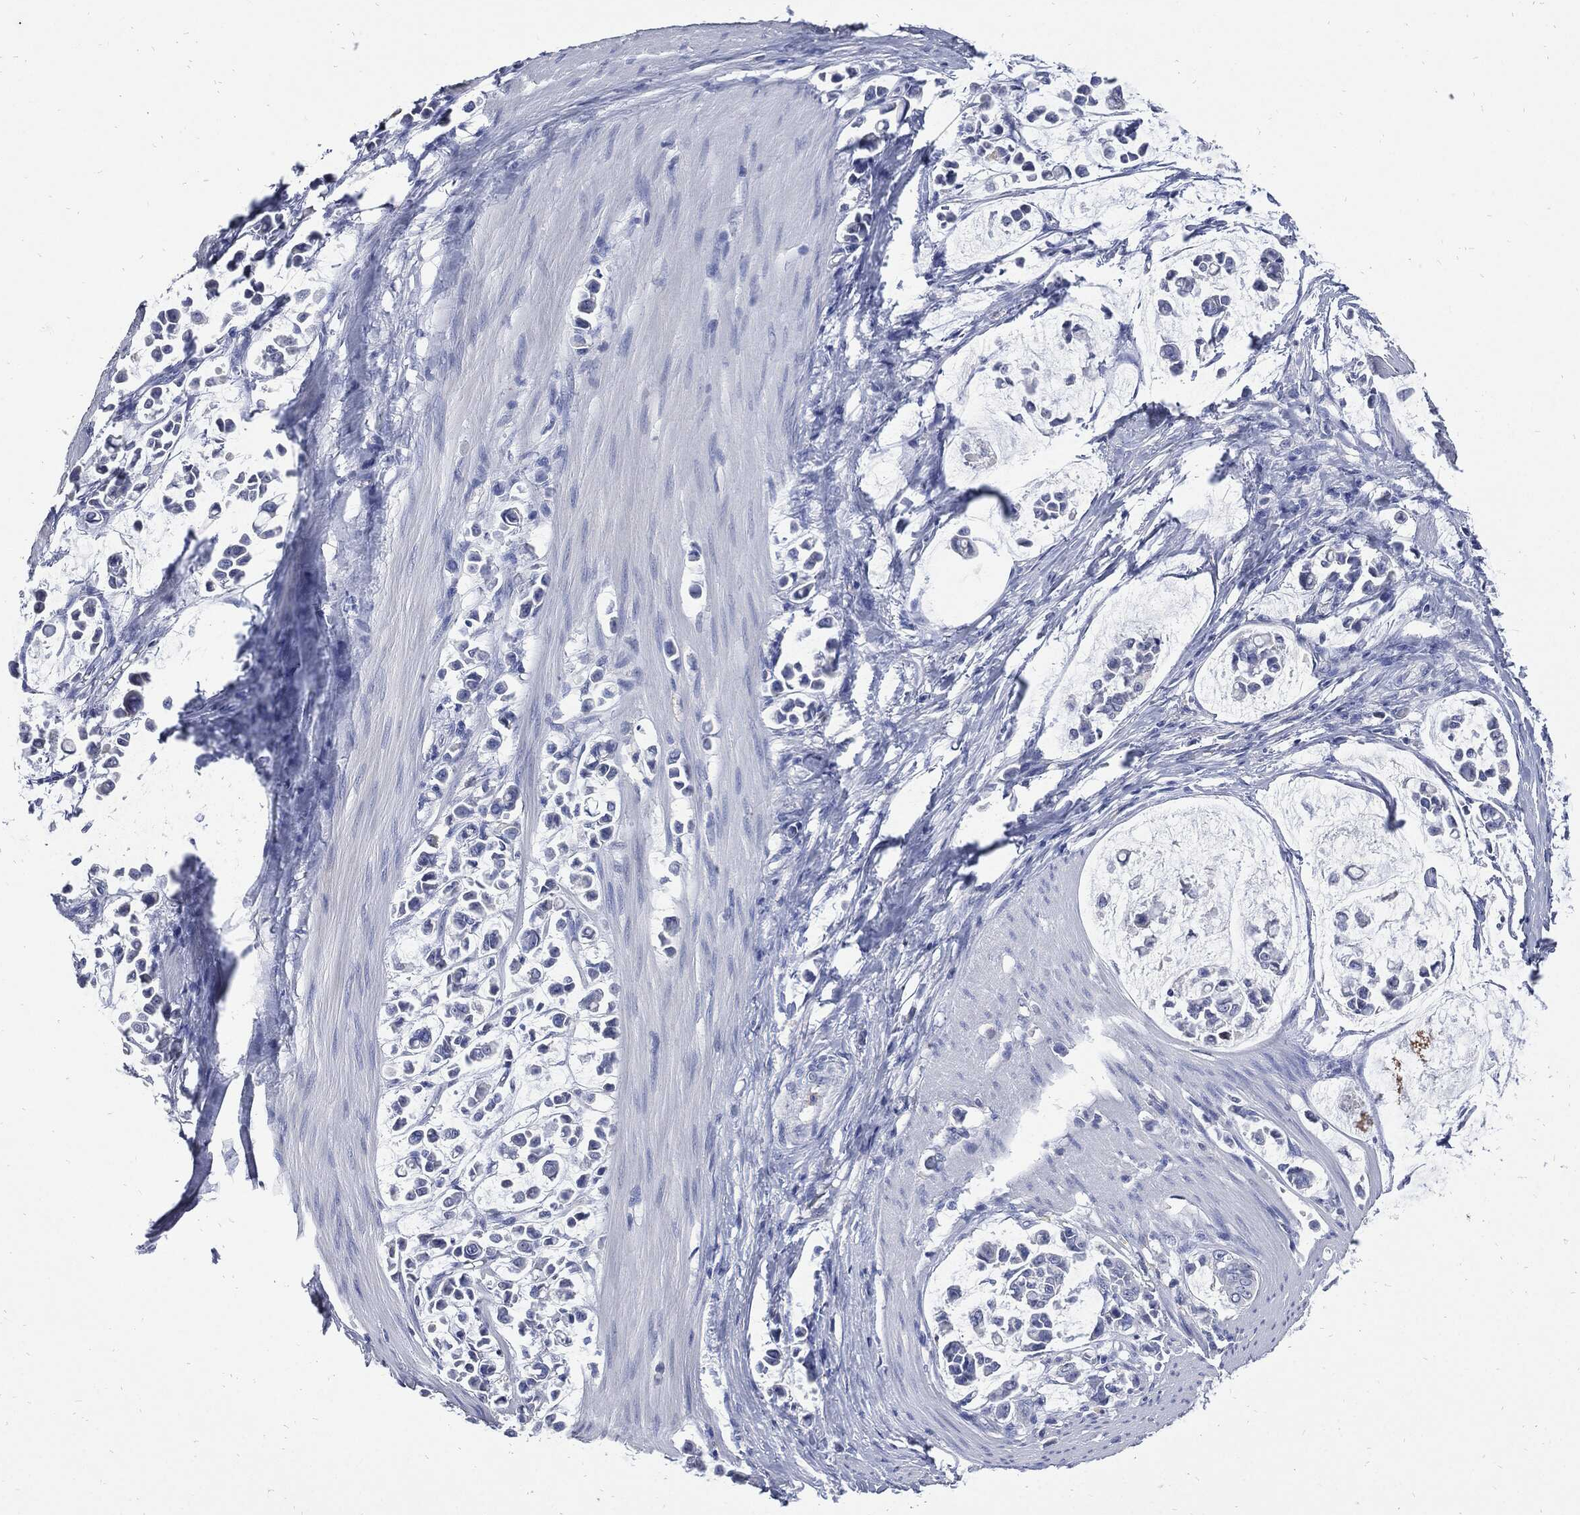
{"staining": {"intensity": "negative", "quantity": "none", "location": "none"}, "tissue": "stomach cancer", "cell_type": "Tumor cells", "image_type": "cancer", "snomed": [{"axis": "morphology", "description": "Adenocarcinoma, NOS"}, {"axis": "topography", "description": "Stomach"}], "caption": "IHC of human adenocarcinoma (stomach) reveals no expression in tumor cells. (Brightfield microscopy of DAB immunohistochemistry (IHC) at high magnification).", "gene": "CPE", "patient": {"sex": "male", "age": 82}}